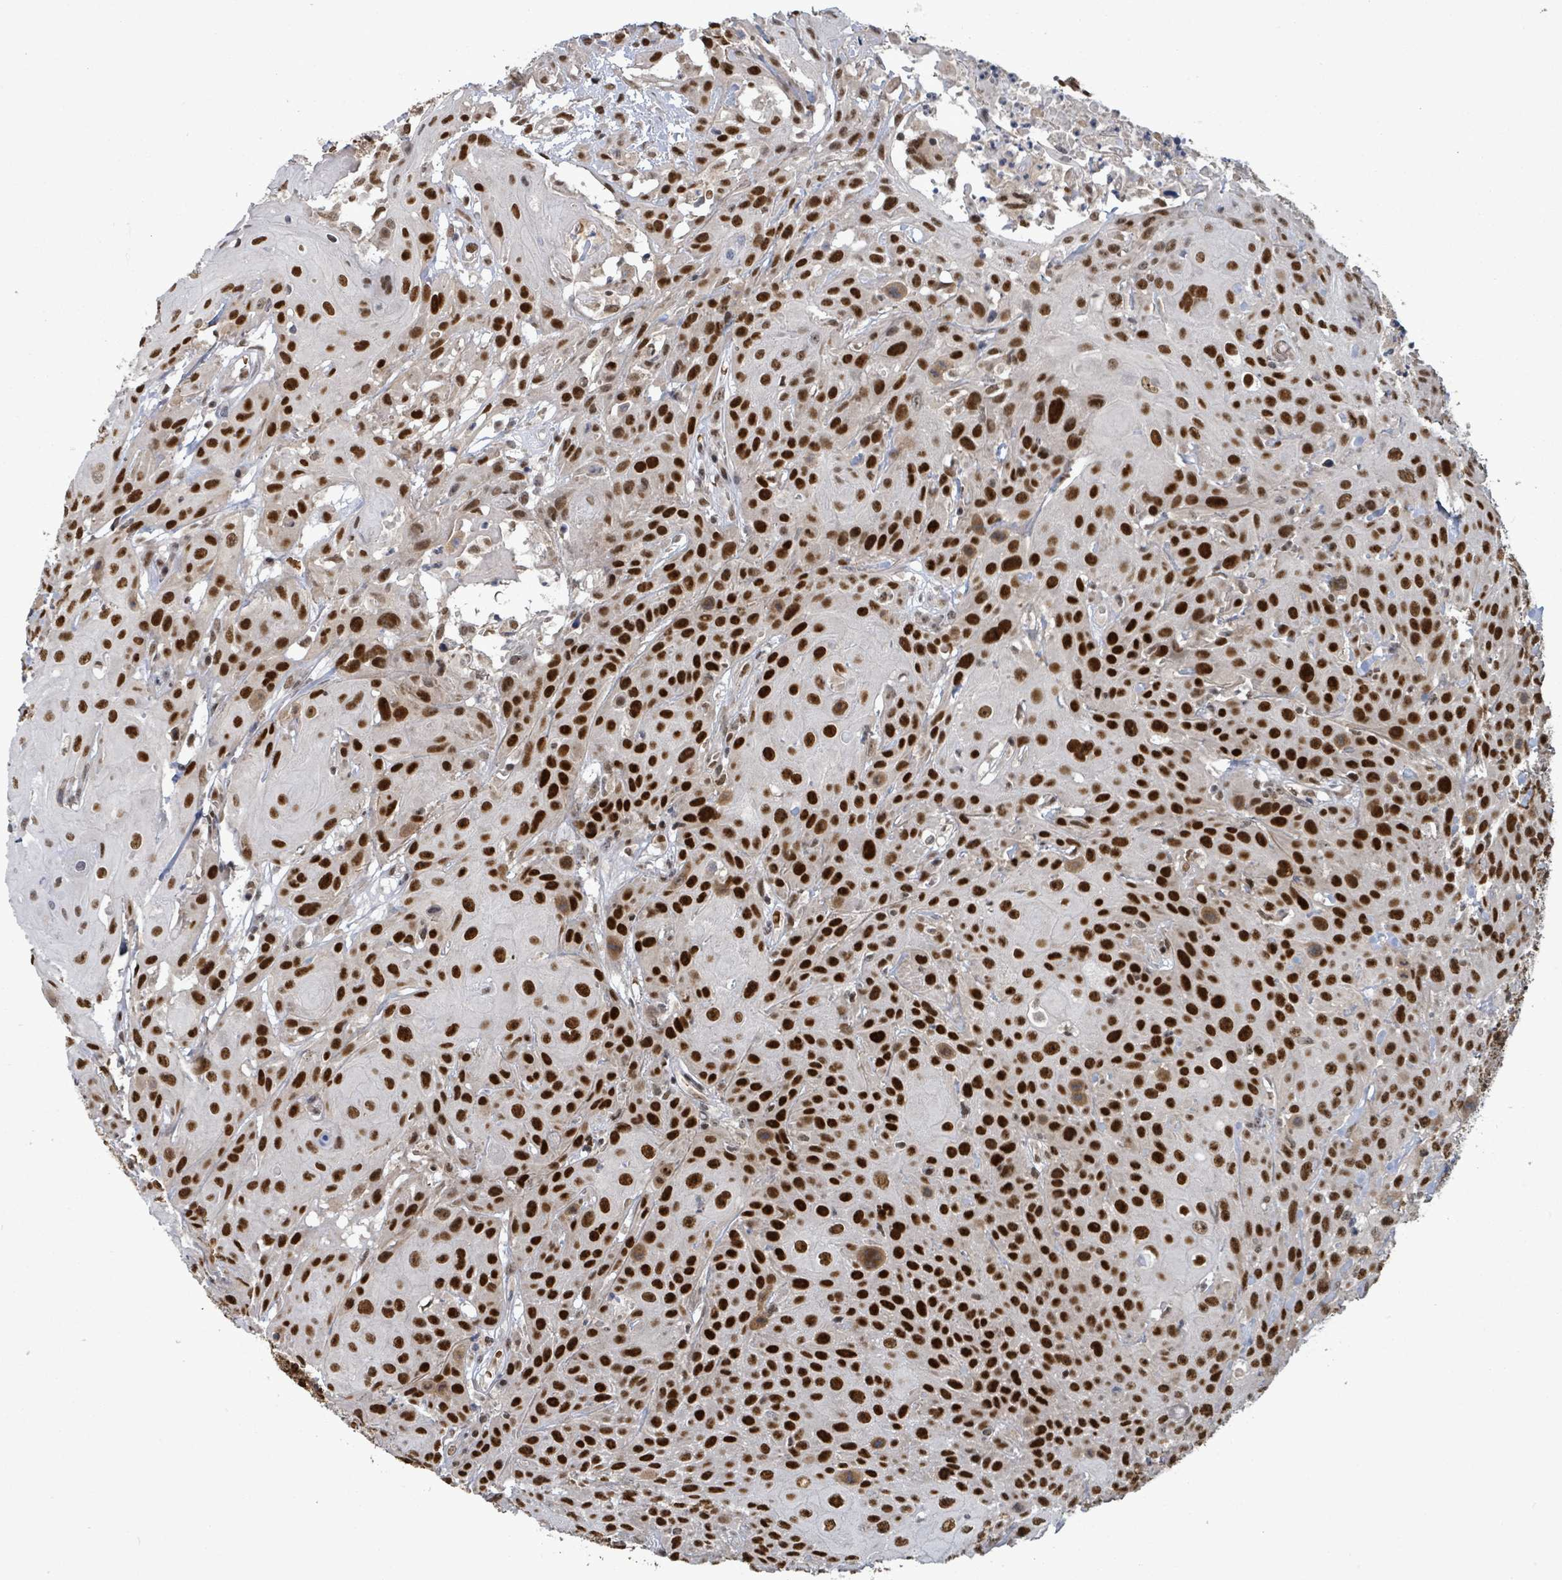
{"staining": {"intensity": "strong", "quantity": ">75%", "location": "nuclear"}, "tissue": "head and neck cancer", "cell_type": "Tumor cells", "image_type": "cancer", "snomed": [{"axis": "morphology", "description": "Squamous cell carcinoma, NOS"}, {"axis": "topography", "description": "Skin"}, {"axis": "topography", "description": "Head-Neck"}], "caption": "Protein expression analysis of human head and neck cancer reveals strong nuclear positivity in about >75% of tumor cells. (DAB = brown stain, brightfield microscopy at high magnification).", "gene": "PATZ1", "patient": {"sex": "male", "age": 80}}